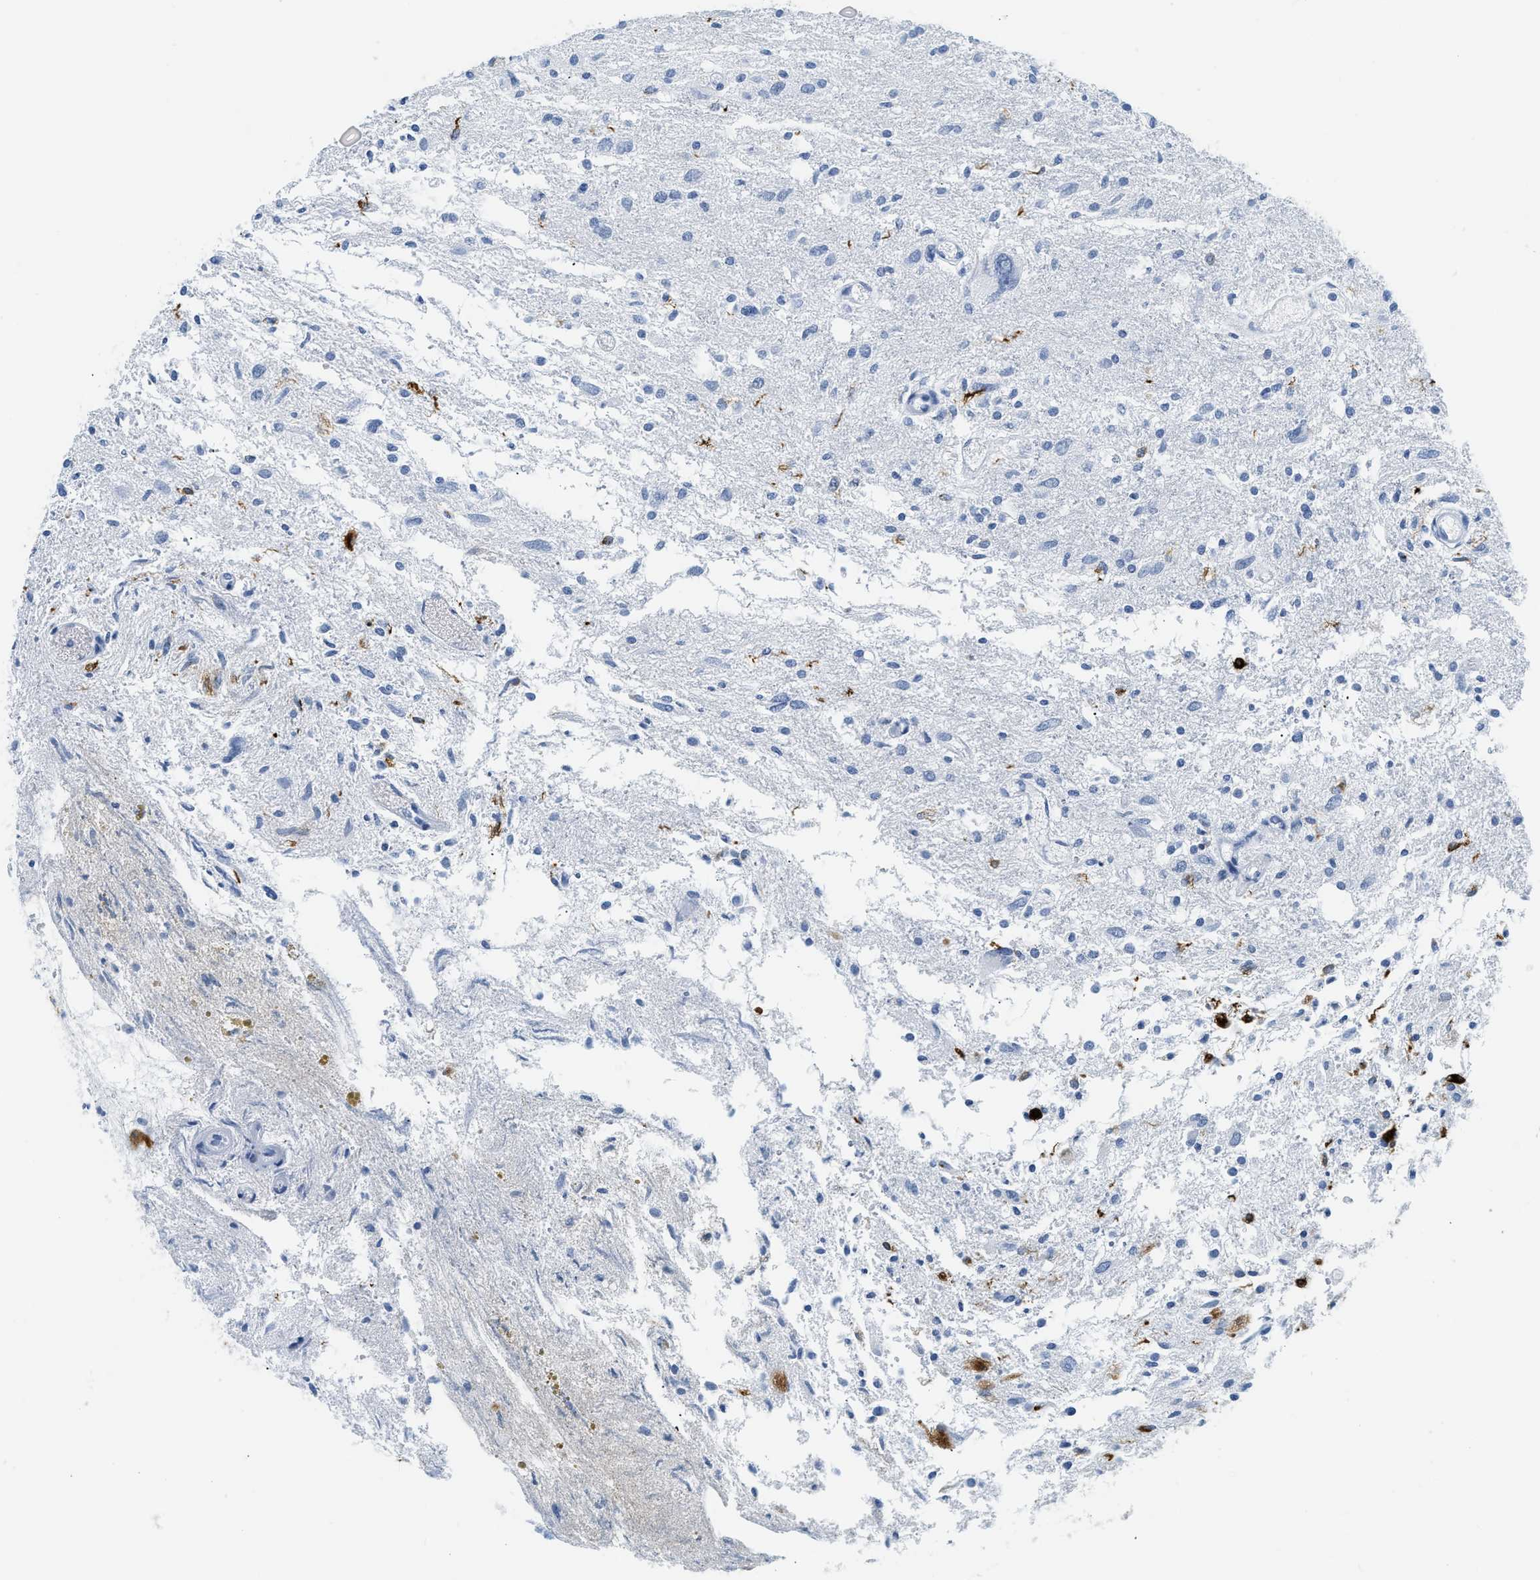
{"staining": {"intensity": "negative", "quantity": "none", "location": "none"}, "tissue": "glioma", "cell_type": "Tumor cells", "image_type": "cancer", "snomed": [{"axis": "morphology", "description": "Glioma, malignant, High grade"}, {"axis": "topography", "description": "Brain"}], "caption": "The immunohistochemistry histopathology image has no significant positivity in tumor cells of malignant high-grade glioma tissue.", "gene": "DES", "patient": {"sex": "female", "age": 59}}